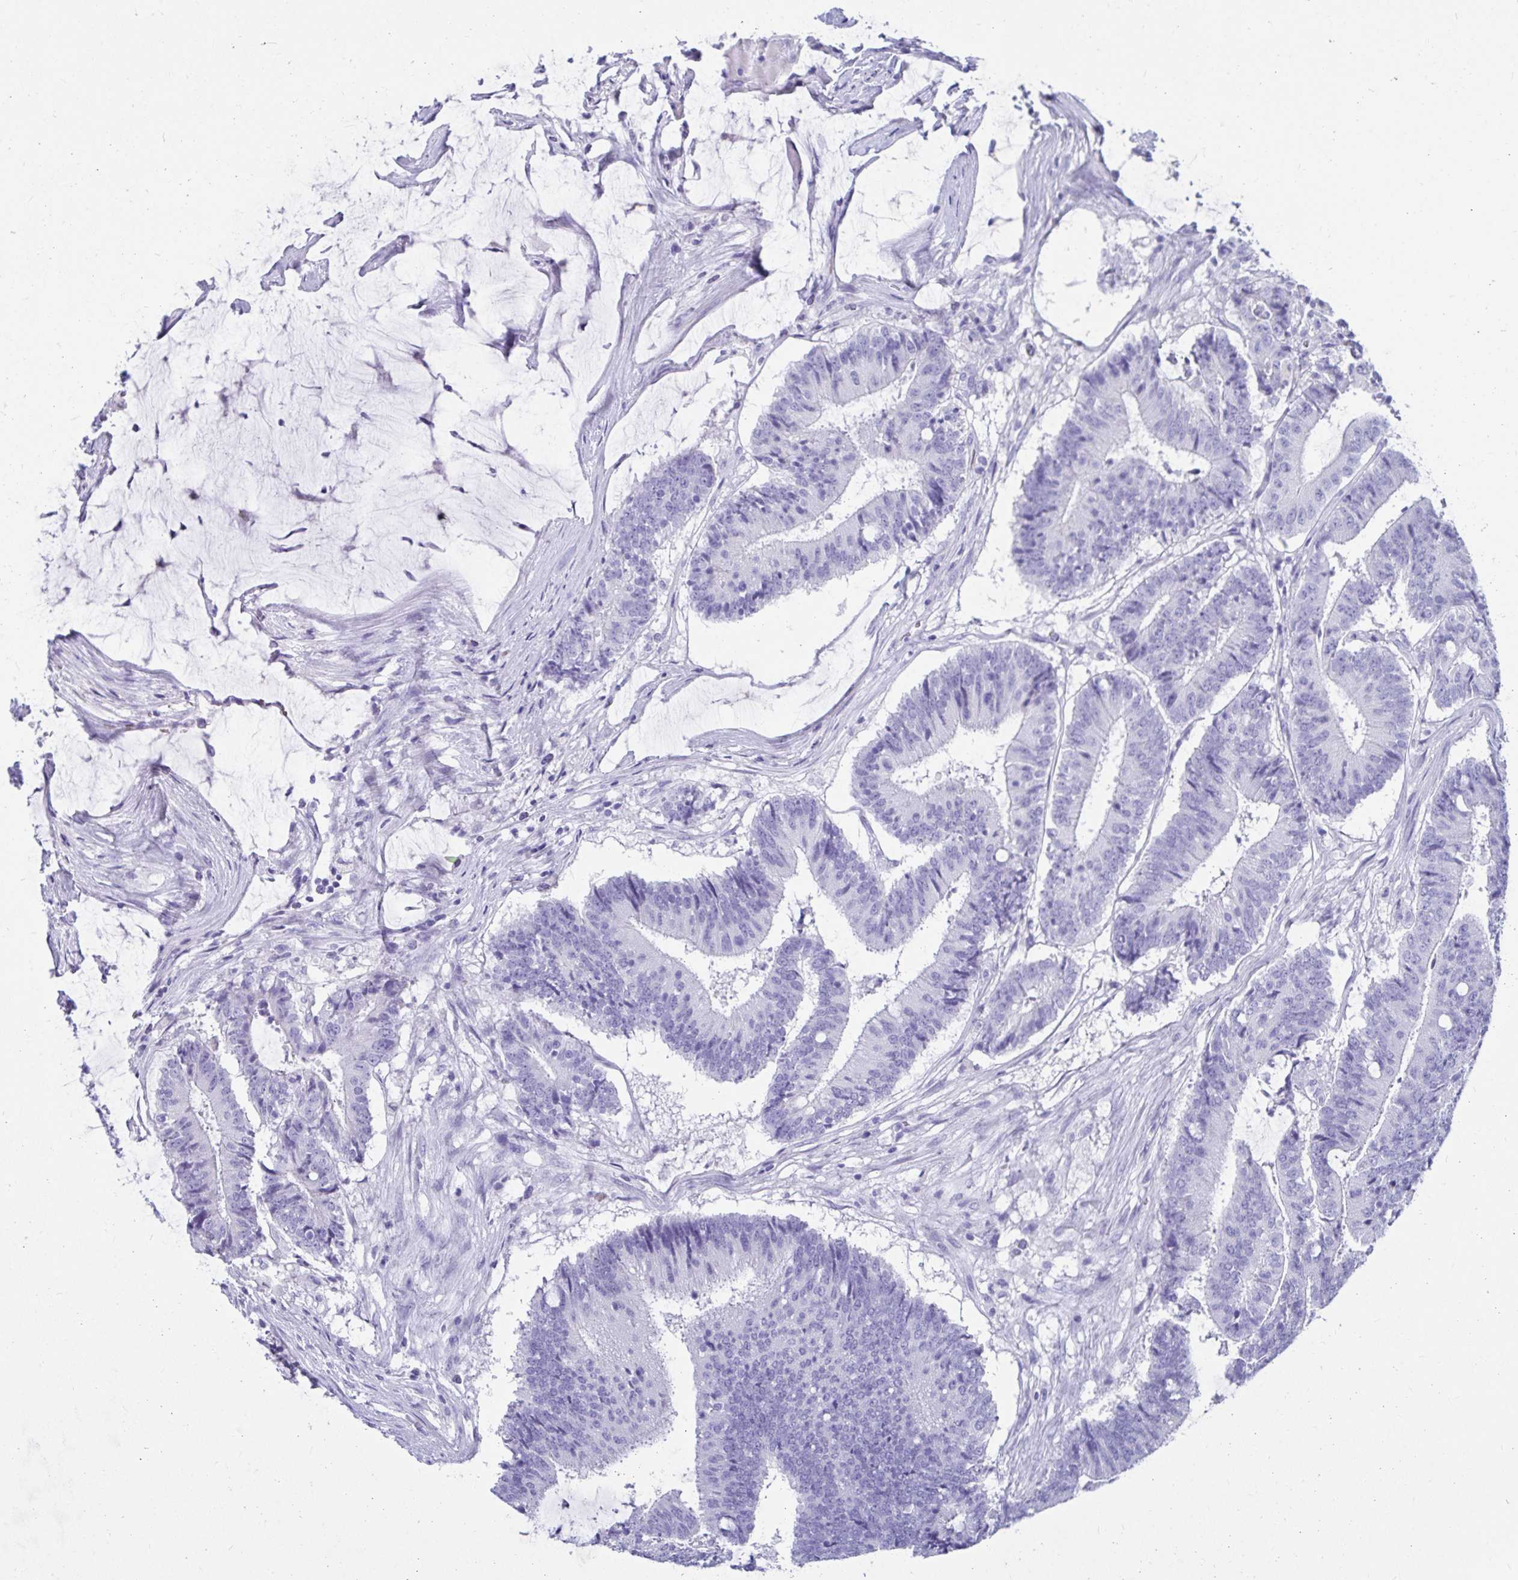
{"staining": {"intensity": "negative", "quantity": "none", "location": "none"}, "tissue": "colorectal cancer", "cell_type": "Tumor cells", "image_type": "cancer", "snomed": [{"axis": "morphology", "description": "Adenocarcinoma, NOS"}, {"axis": "topography", "description": "Colon"}], "caption": "A photomicrograph of human colorectal cancer (adenocarcinoma) is negative for staining in tumor cells. (Brightfield microscopy of DAB (3,3'-diaminobenzidine) immunohistochemistry at high magnification).", "gene": "ZPBP2", "patient": {"sex": "female", "age": 43}}